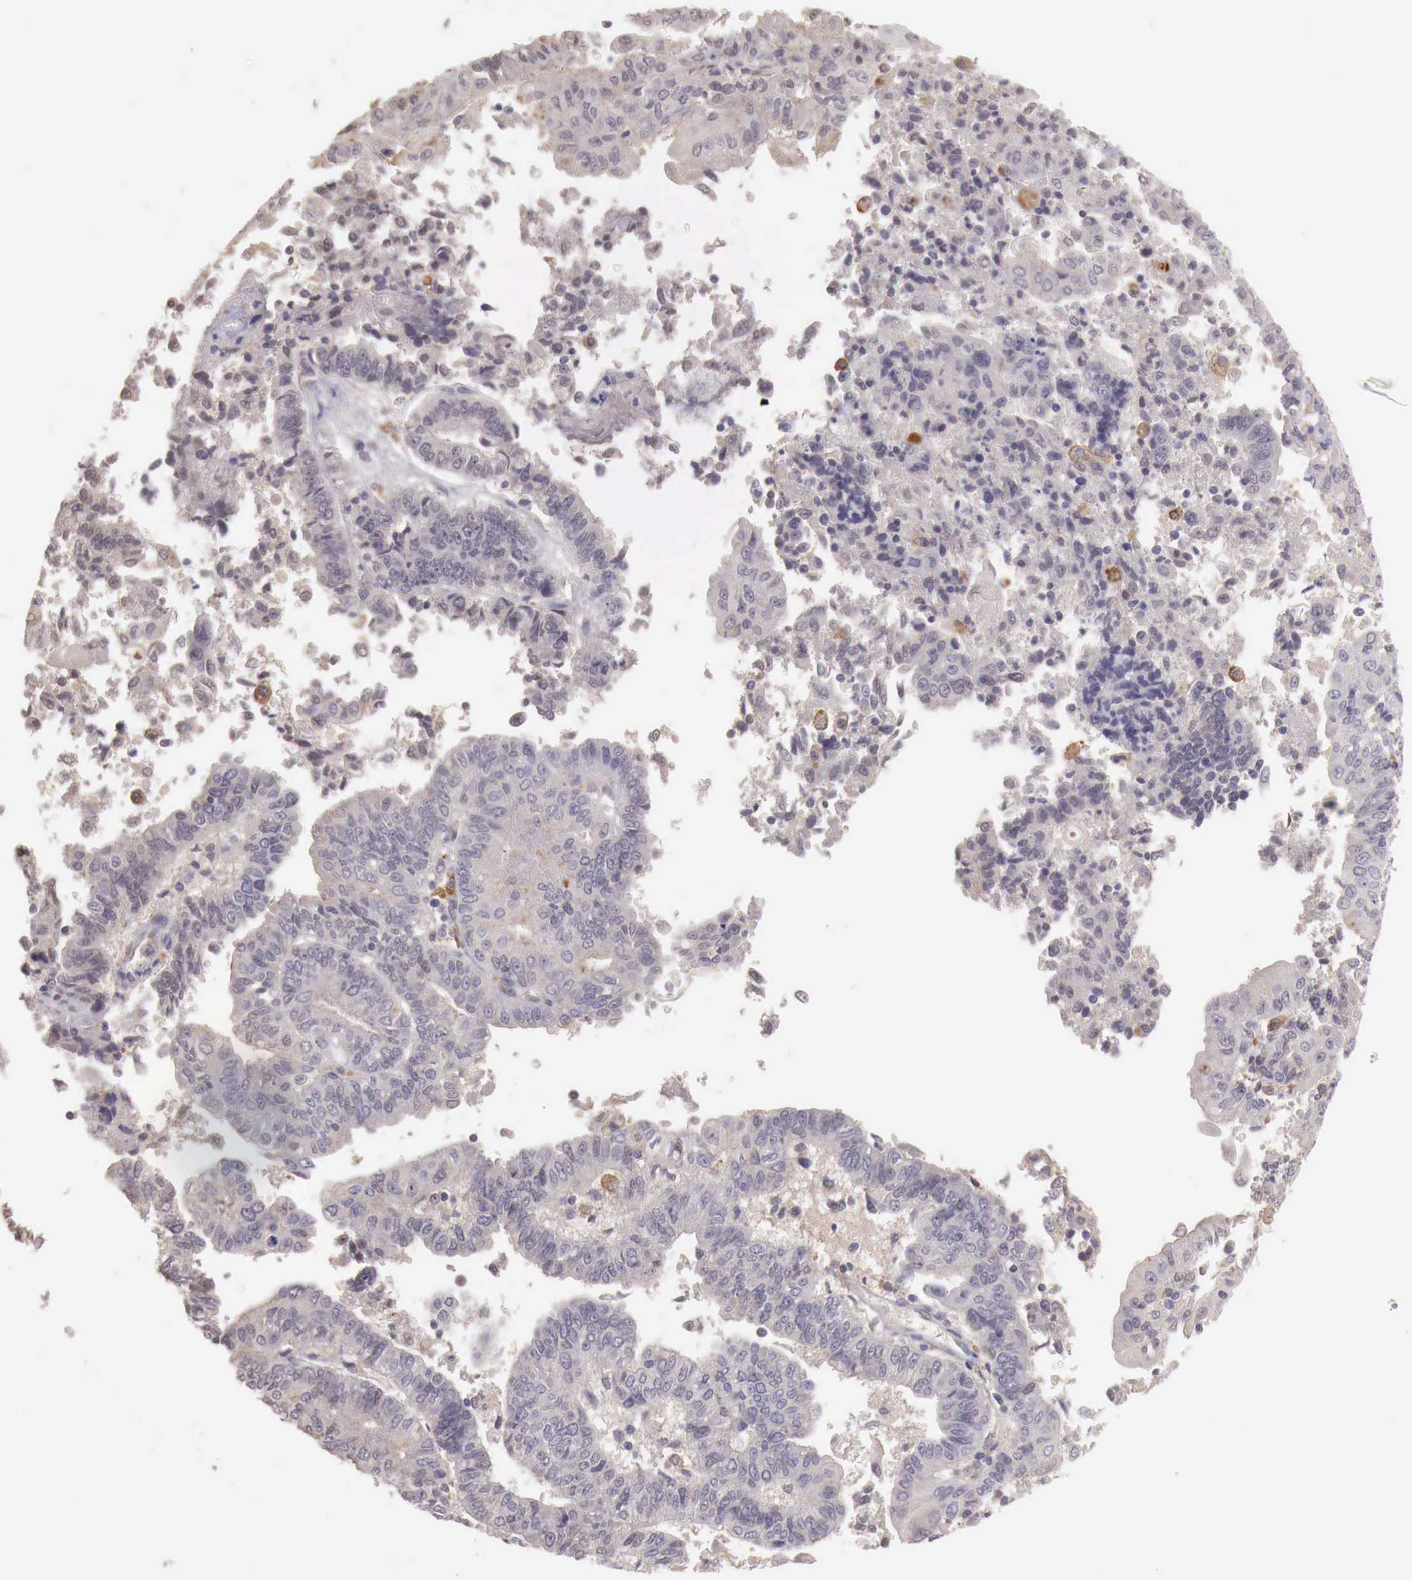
{"staining": {"intensity": "weak", "quantity": "25%-75%", "location": "cytoplasmic/membranous"}, "tissue": "endometrial cancer", "cell_type": "Tumor cells", "image_type": "cancer", "snomed": [{"axis": "morphology", "description": "Adenocarcinoma, NOS"}, {"axis": "topography", "description": "Endometrium"}], "caption": "Adenocarcinoma (endometrial) was stained to show a protein in brown. There is low levels of weak cytoplasmic/membranous expression in approximately 25%-75% of tumor cells. The protein of interest is shown in brown color, while the nuclei are stained blue.", "gene": "CHRDL1", "patient": {"sex": "female", "age": 75}}